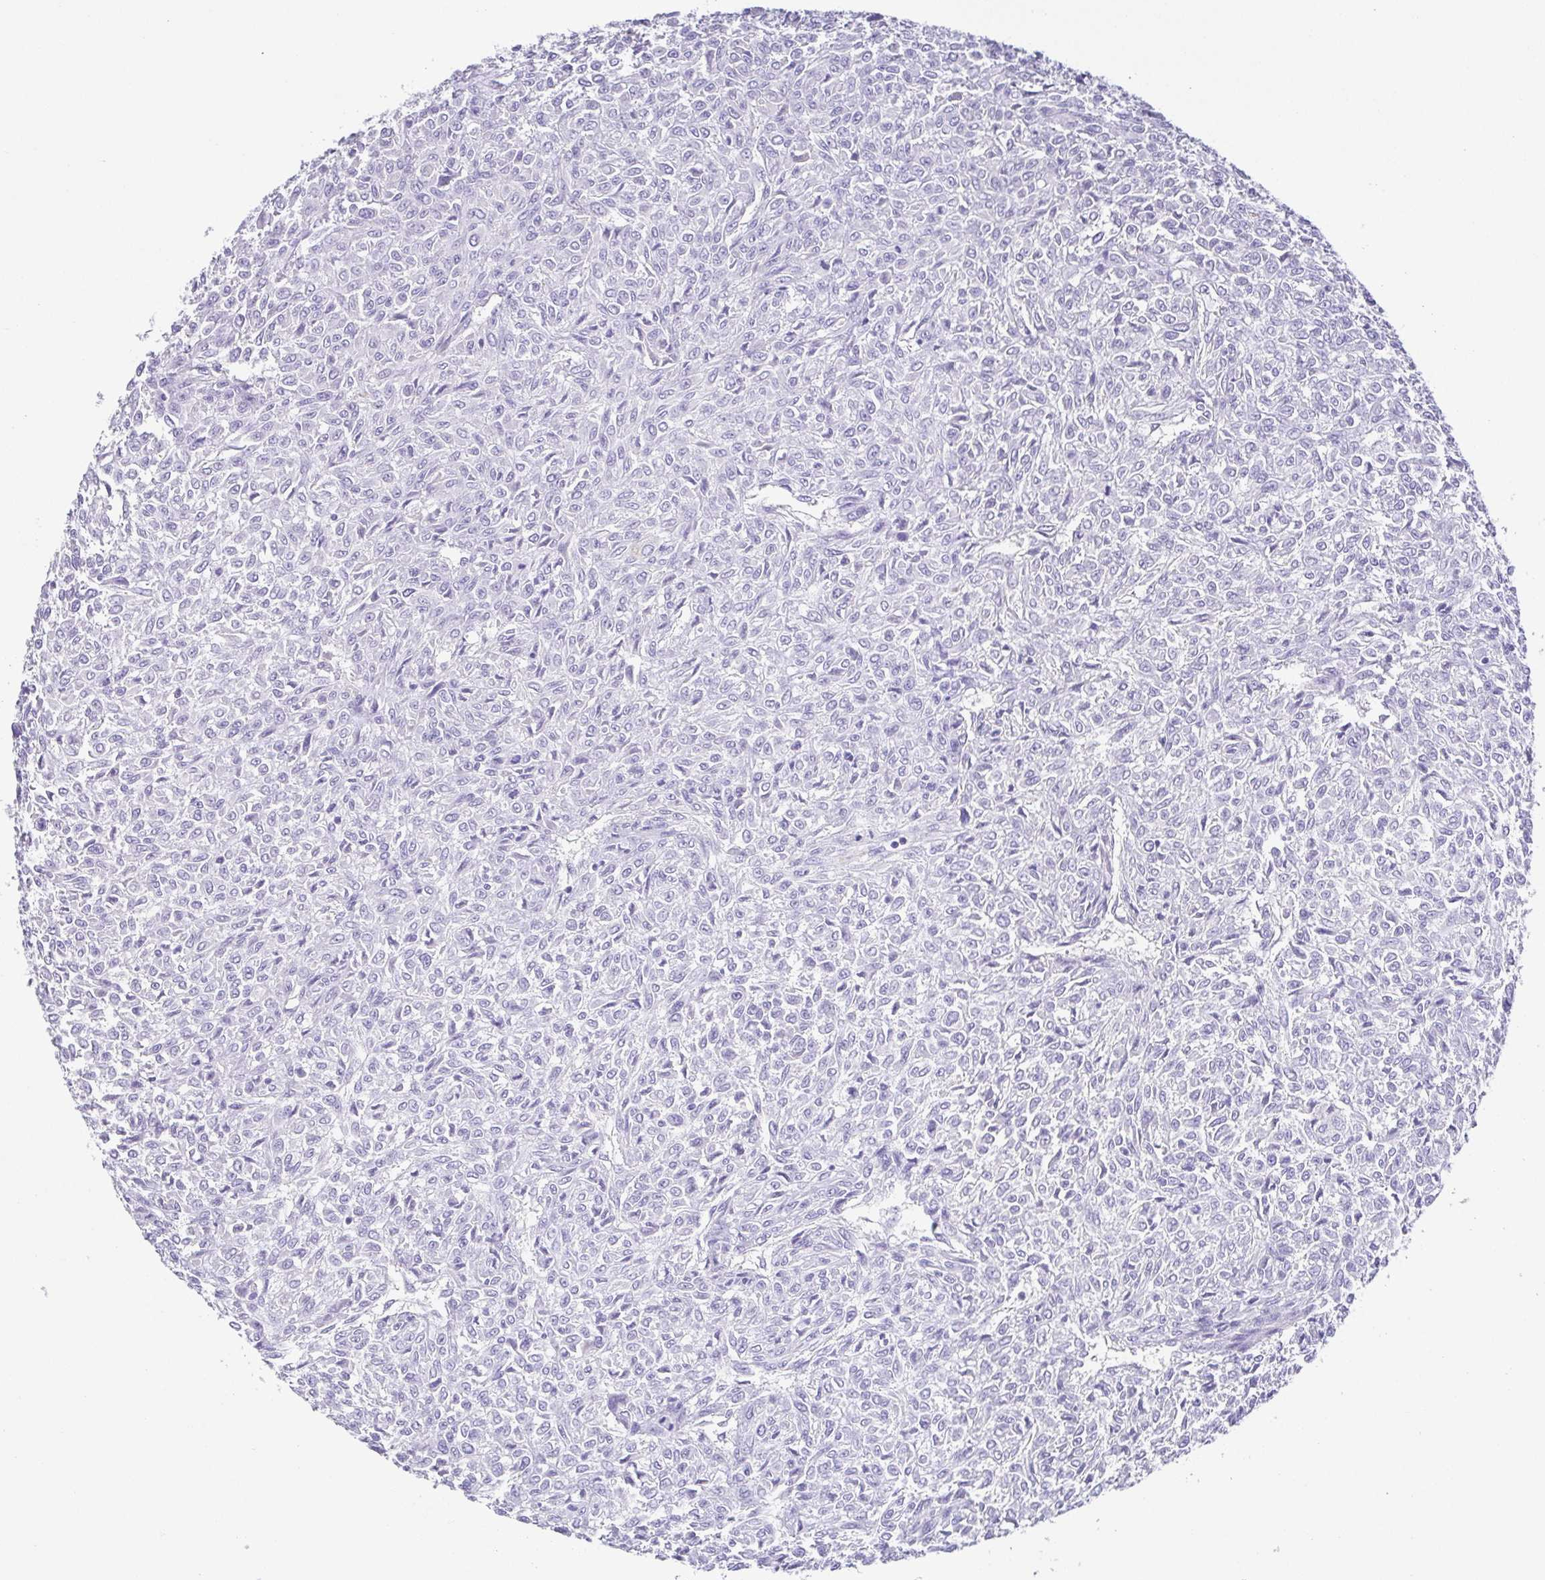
{"staining": {"intensity": "negative", "quantity": "none", "location": "none"}, "tissue": "renal cancer", "cell_type": "Tumor cells", "image_type": "cancer", "snomed": [{"axis": "morphology", "description": "Adenocarcinoma, NOS"}, {"axis": "topography", "description": "Kidney"}], "caption": "Tumor cells show no significant protein staining in adenocarcinoma (renal). Brightfield microscopy of immunohistochemistry (IHC) stained with DAB (brown) and hematoxylin (blue), captured at high magnification.", "gene": "HAPLN2", "patient": {"sex": "male", "age": 58}}